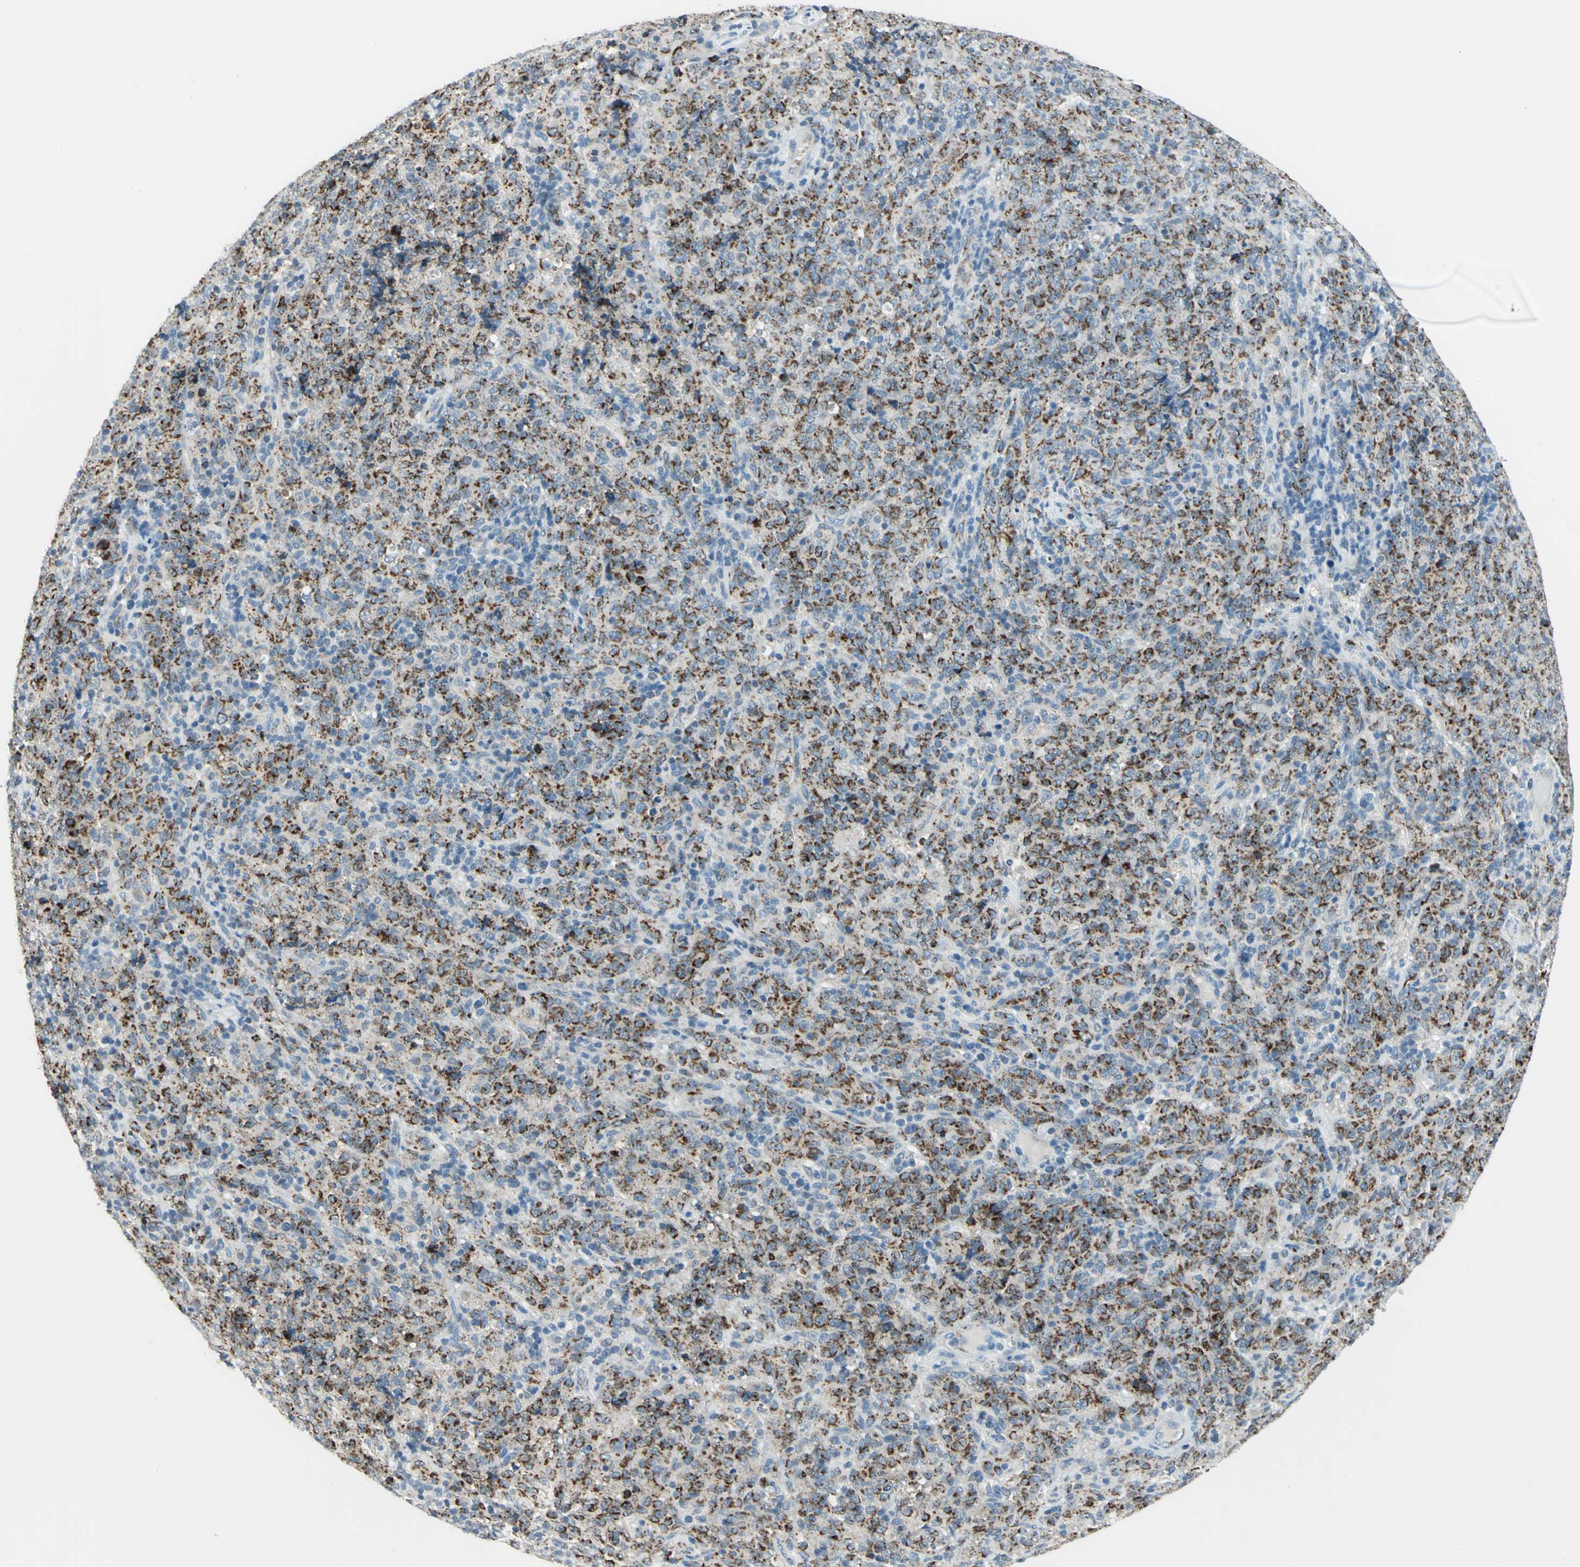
{"staining": {"intensity": "strong", "quantity": "25%-75%", "location": "cytoplasmic/membranous"}, "tissue": "lymphoma", "cell_type": "Tumor cells", "image_type": "cancer", "snomed": [{"axis": "morphology", "description": "Malignant lymphoma, non-Hodgkin's type, High grade"}, {"axis": "topography", "description": "Tonsil"}], "caption": "A high-resolution photomicrograph shows IHC staining of high-grade malignant lymphoma, non-Hodgkin's type, which exhibits strong cytoplasmic/membranous staining in about 25%-75% of tumor cells.", "gene": "ACADM", "patient": {"sex": "female", "age": 36}}